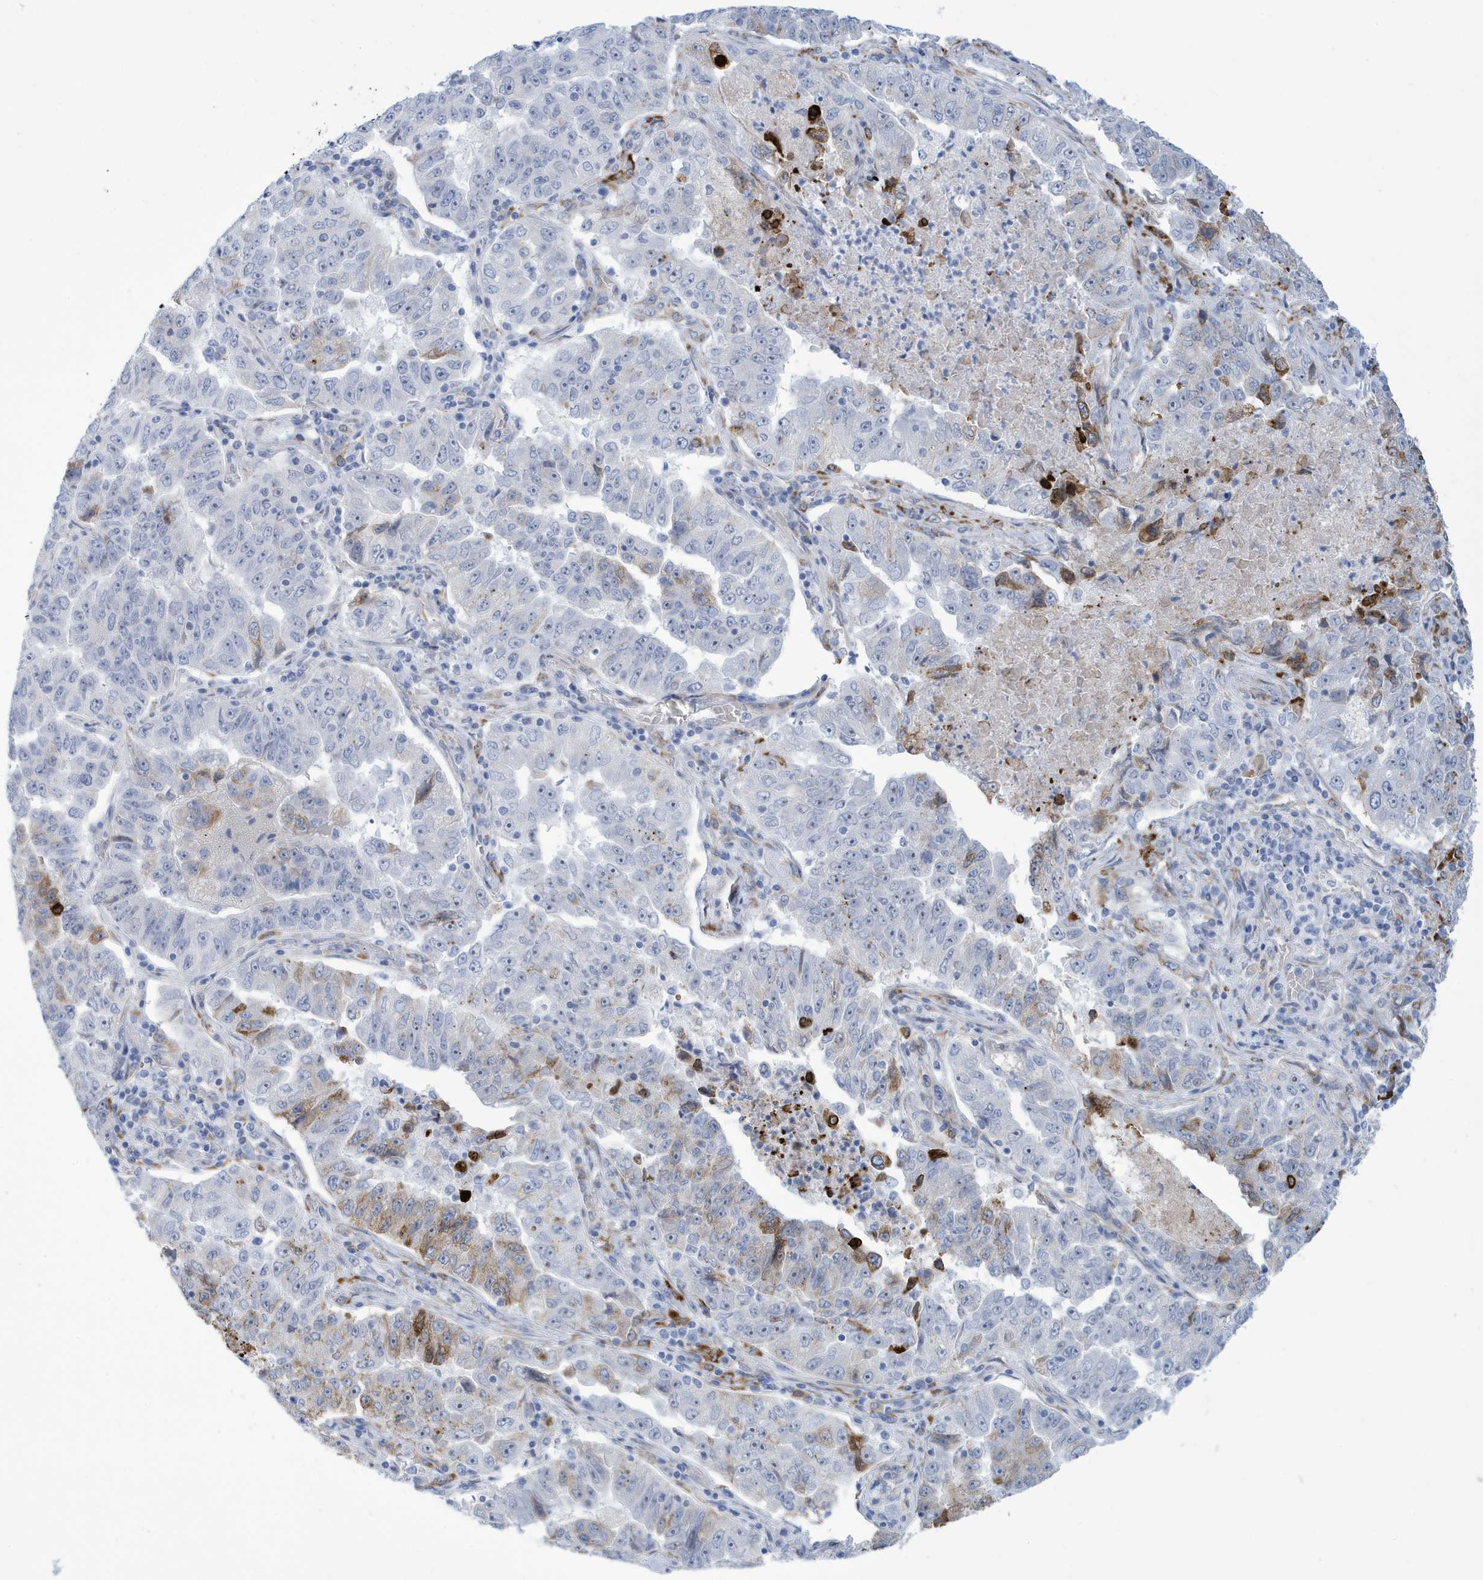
{"staining": {"intensity": "strong", "quantity": "<25%", "location": "cytoplasmic/membranous"}, "tissue": "lung cancer", "cell_type": "Tumor cells", "image_type": "cancer", "snomed": [{"axis": "morphology", "description": "Adenocarcinoma, NOS"}, {"axis": "topography", "description": "Lung"}], "caption": "This image exhibits immunohistochemistry (IHC) staining of human lung cancer (adenocarcinoma), with medium strong cytoplasmic/membranous positivity in approximately <25% of tumor cells.", "gene": "SEMA3F", "patient": {"sex": "female", "age": 51}}